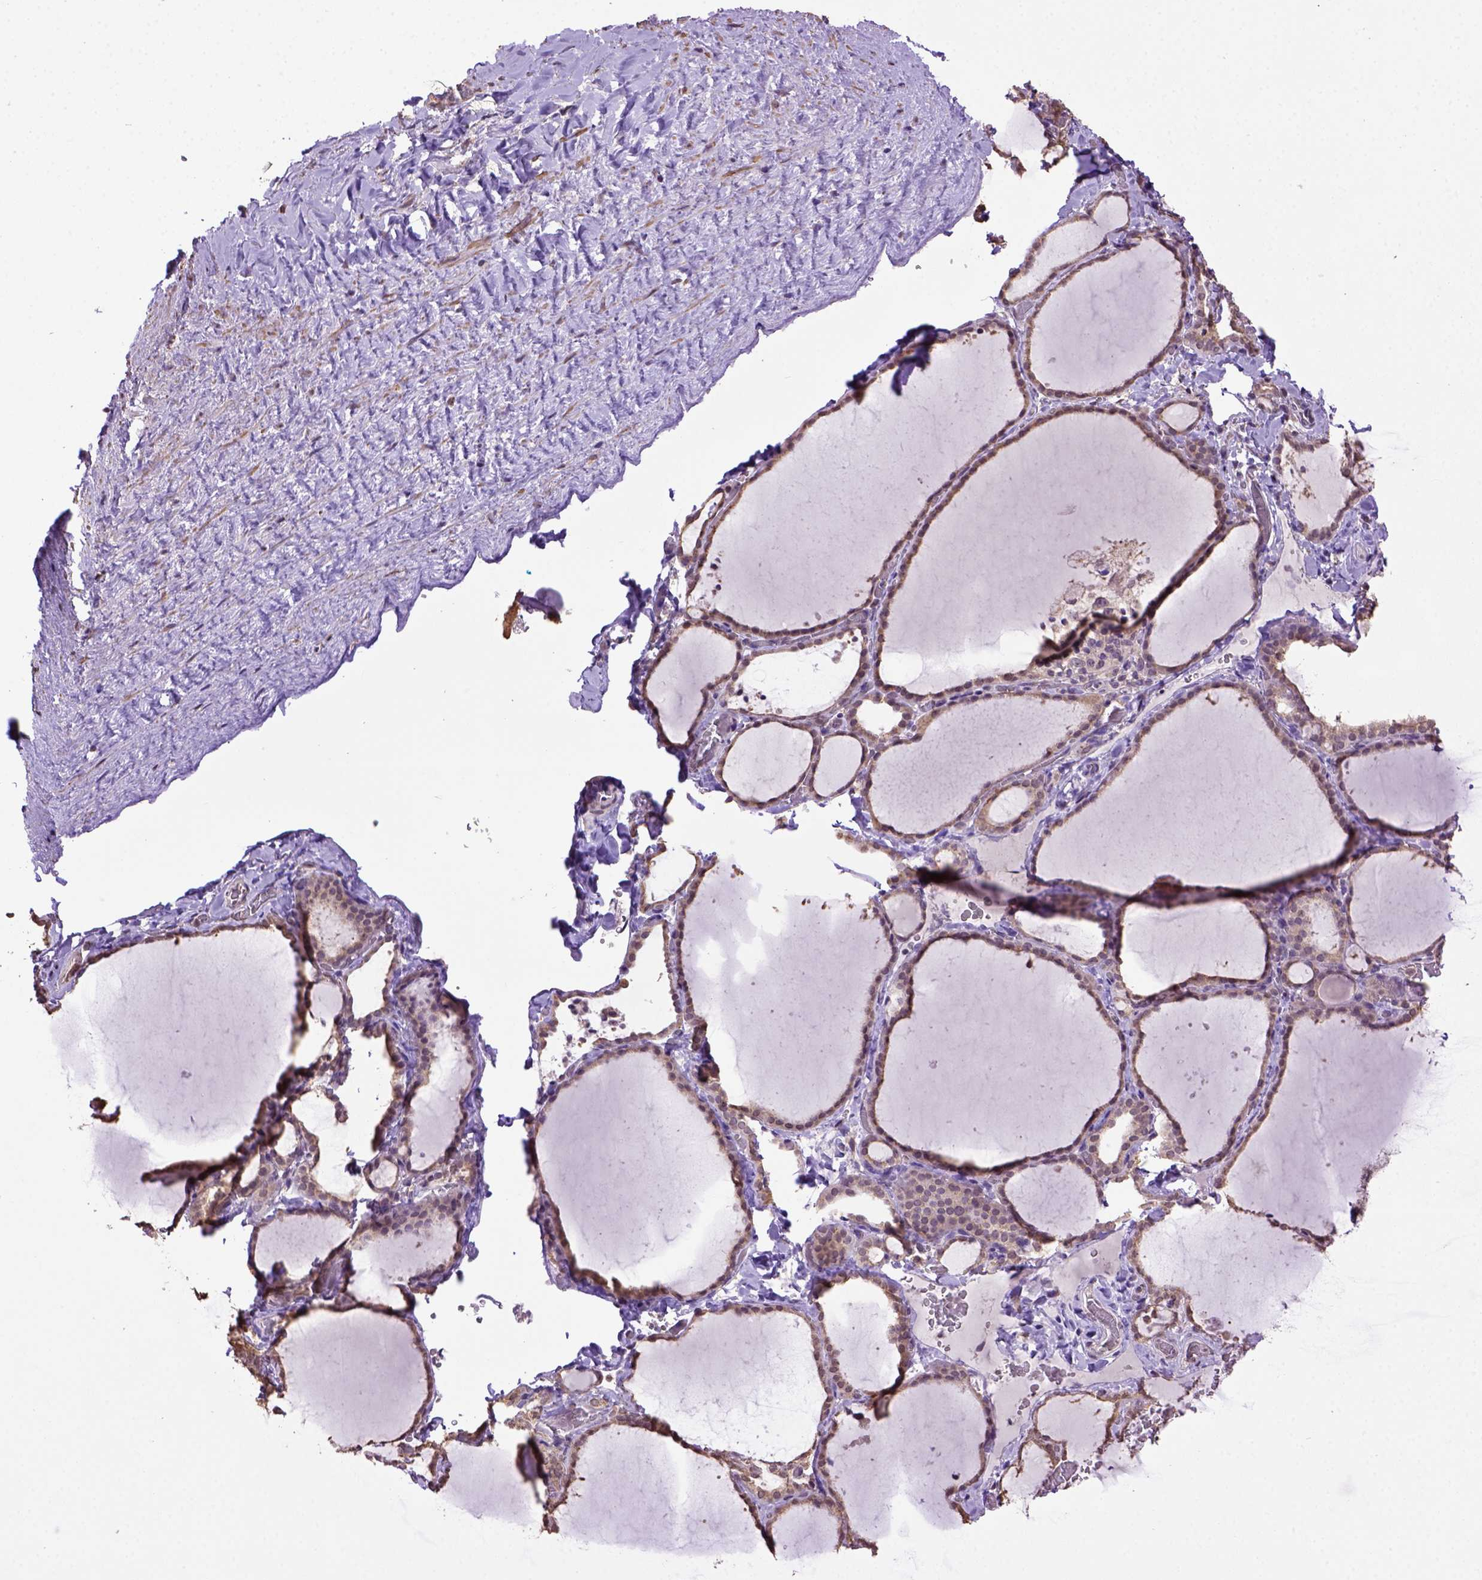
{"staining": {"intensity": "moderate", "quantity": "25%-75%", "location": "cytoplasmic/membranous"}, "tissue": "thyroid gland", "cell_type": "Glandular cells", "image_type": "normal", "snomed": [{"axis": "morphology", "description": "Normal tissue, NOS"}, {"axis": "topography", "description": "Thyroid gland"}], "caption": "Immunohistochemical staining of benign human thyroid gland reveals 25%-75% levels of moderate cytoplasmic/membranous protein staining in approximately 25%-75% of glandular cells. Immunohistochemistry stains the protein of interest in brown and the nuclei are stained blue.", "gene": "WDR17", "patient": {"sex": "female", "age": 22}}